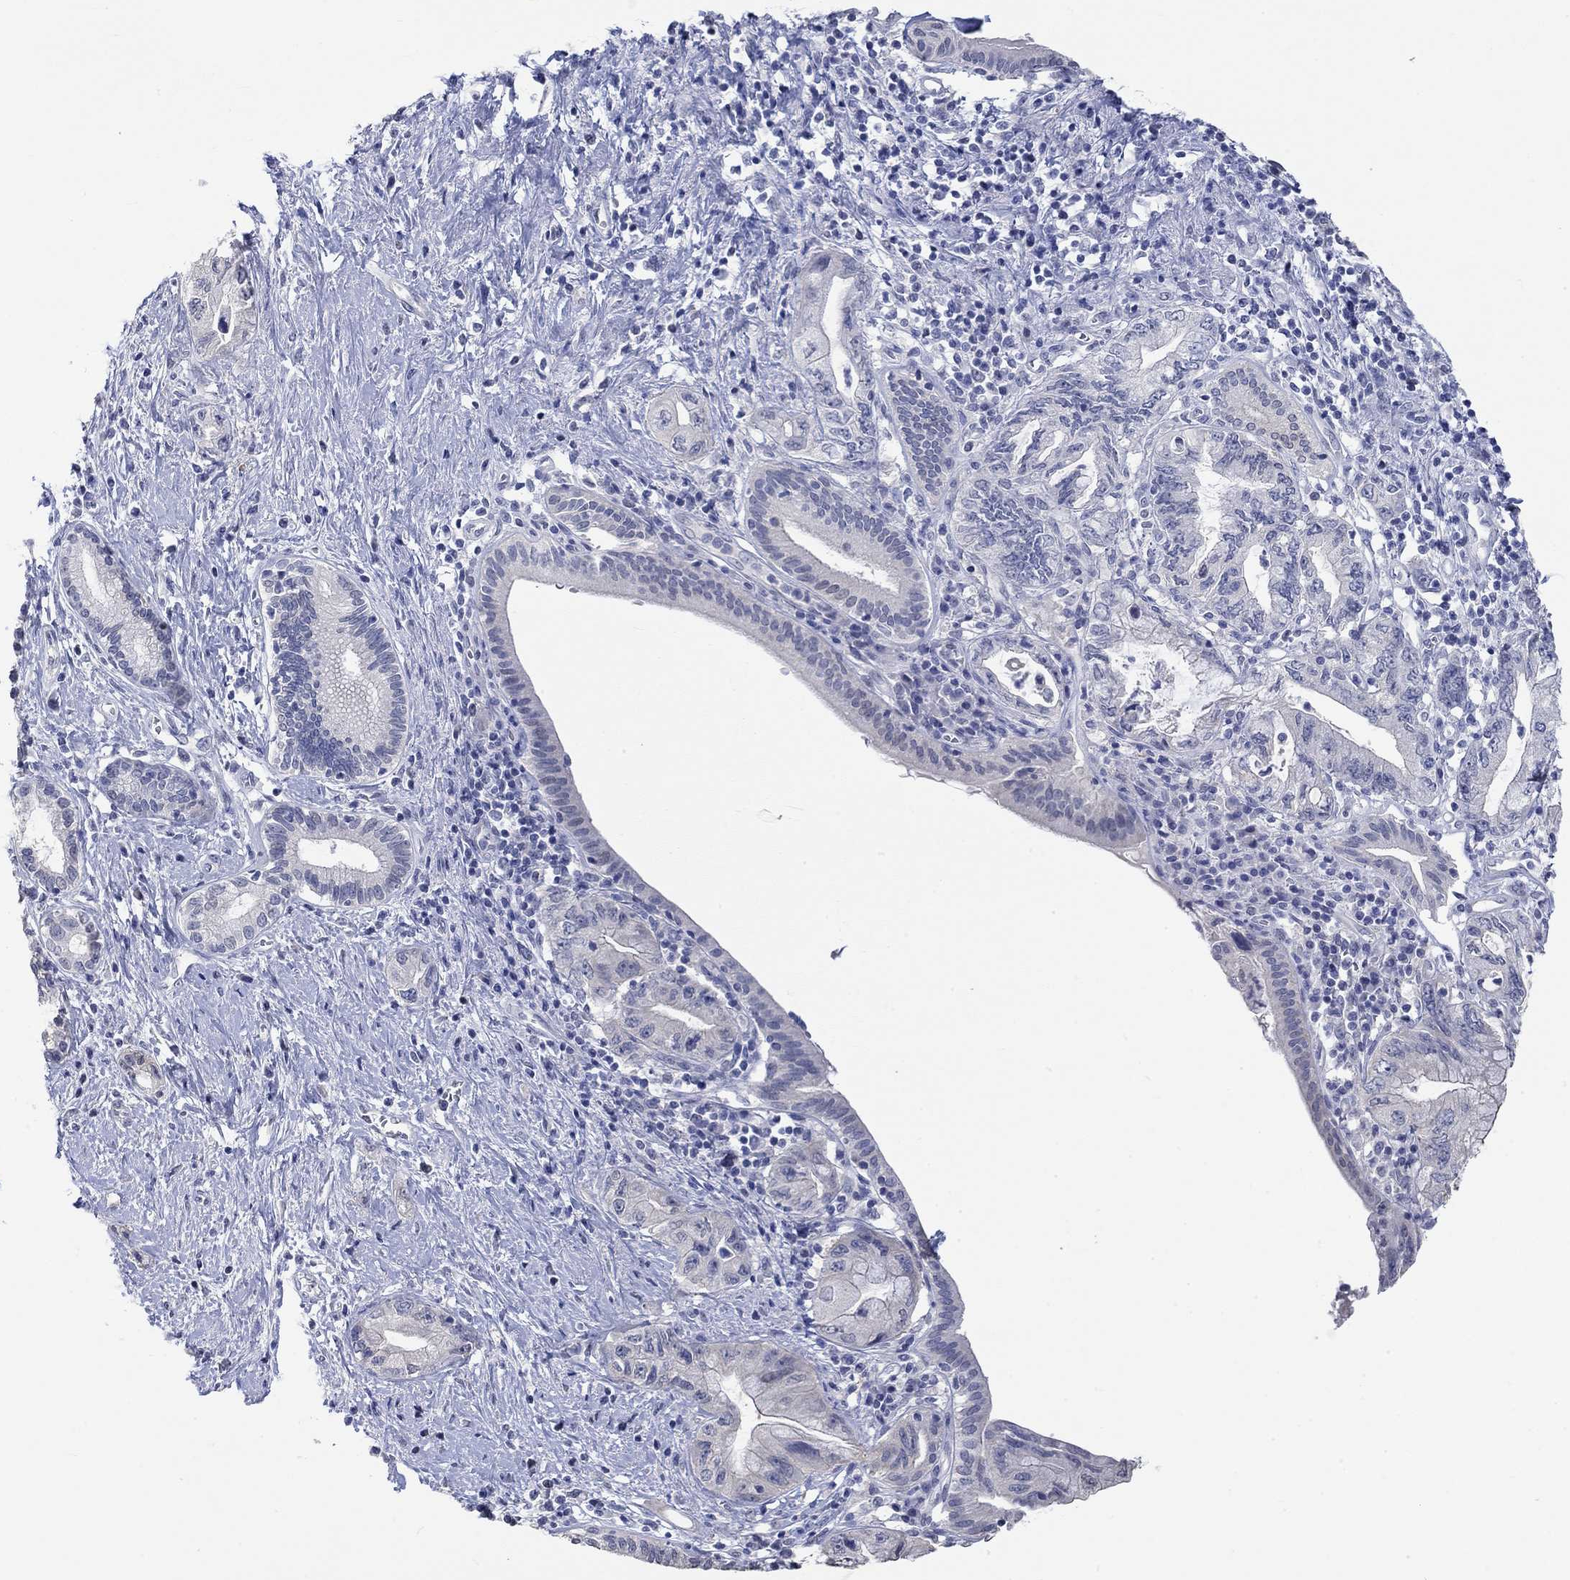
{"staining": {"intensity": "negative", "quantity": "none", "location": "none"}, "tissue": "pancreatic cancer", "cell_type": "Tumor cells", "image_type": "cancer", "snomed": [{"axis": "morphology", "description": "Adenocarcinoma, NOS"}, {"axis": "topography", "description": "Pancreas"}], "caption": "High power microscopy histopathology image of an immunohistochemistry (IHC) micrograph of pancreatic cancer (adenocarcinoma), revealing no significant positivity in tumor cells. (DAB (3,3'-diaminobenzidine) immunohistochemistry visualized using brightfield microscopy, high magnification).", "gene": "PNMA5", "patient": {"sex": "female", "age": 73}}